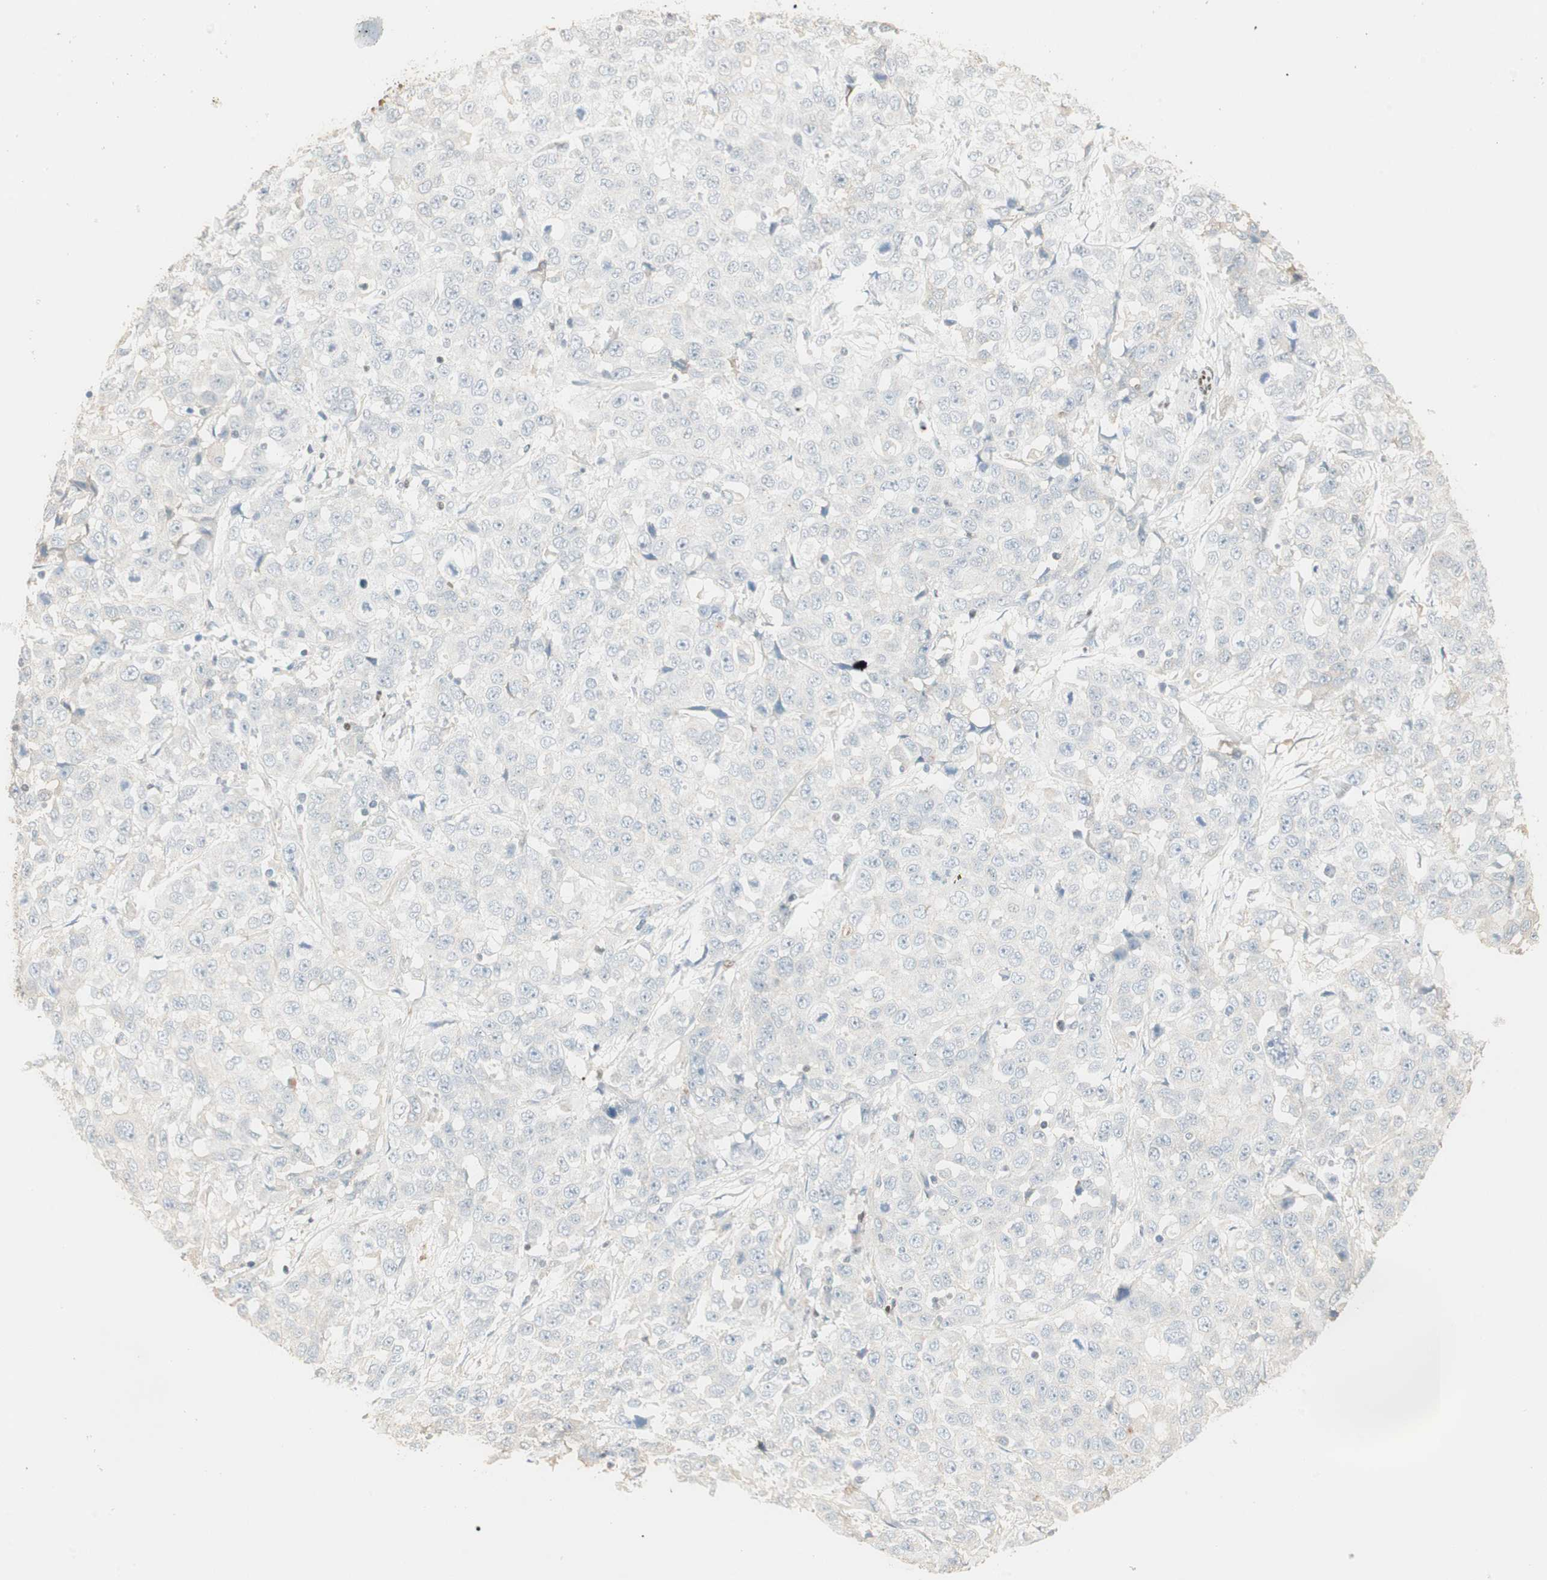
{"staining": {"intensity": "negative", "quantity": "none", "location": "none"}, "tissue": "stomach cancer", "cell_type": "Tumor cells", "image_type": "cancer", "snomed": [{"axis": "morphology", "description": "Normal tissue, NOS"}, {"axis": "morphology", "description": "Adenocarcinoma, NOS"}, {"axis": "topography", "description": "Stomach"}], "caption": "Protein analysis of stomach adenocarcinoma displays no significant positivity in tumor cells.", "gene": "RUNX2", "patient": {"sex": "male", "age": 48}}